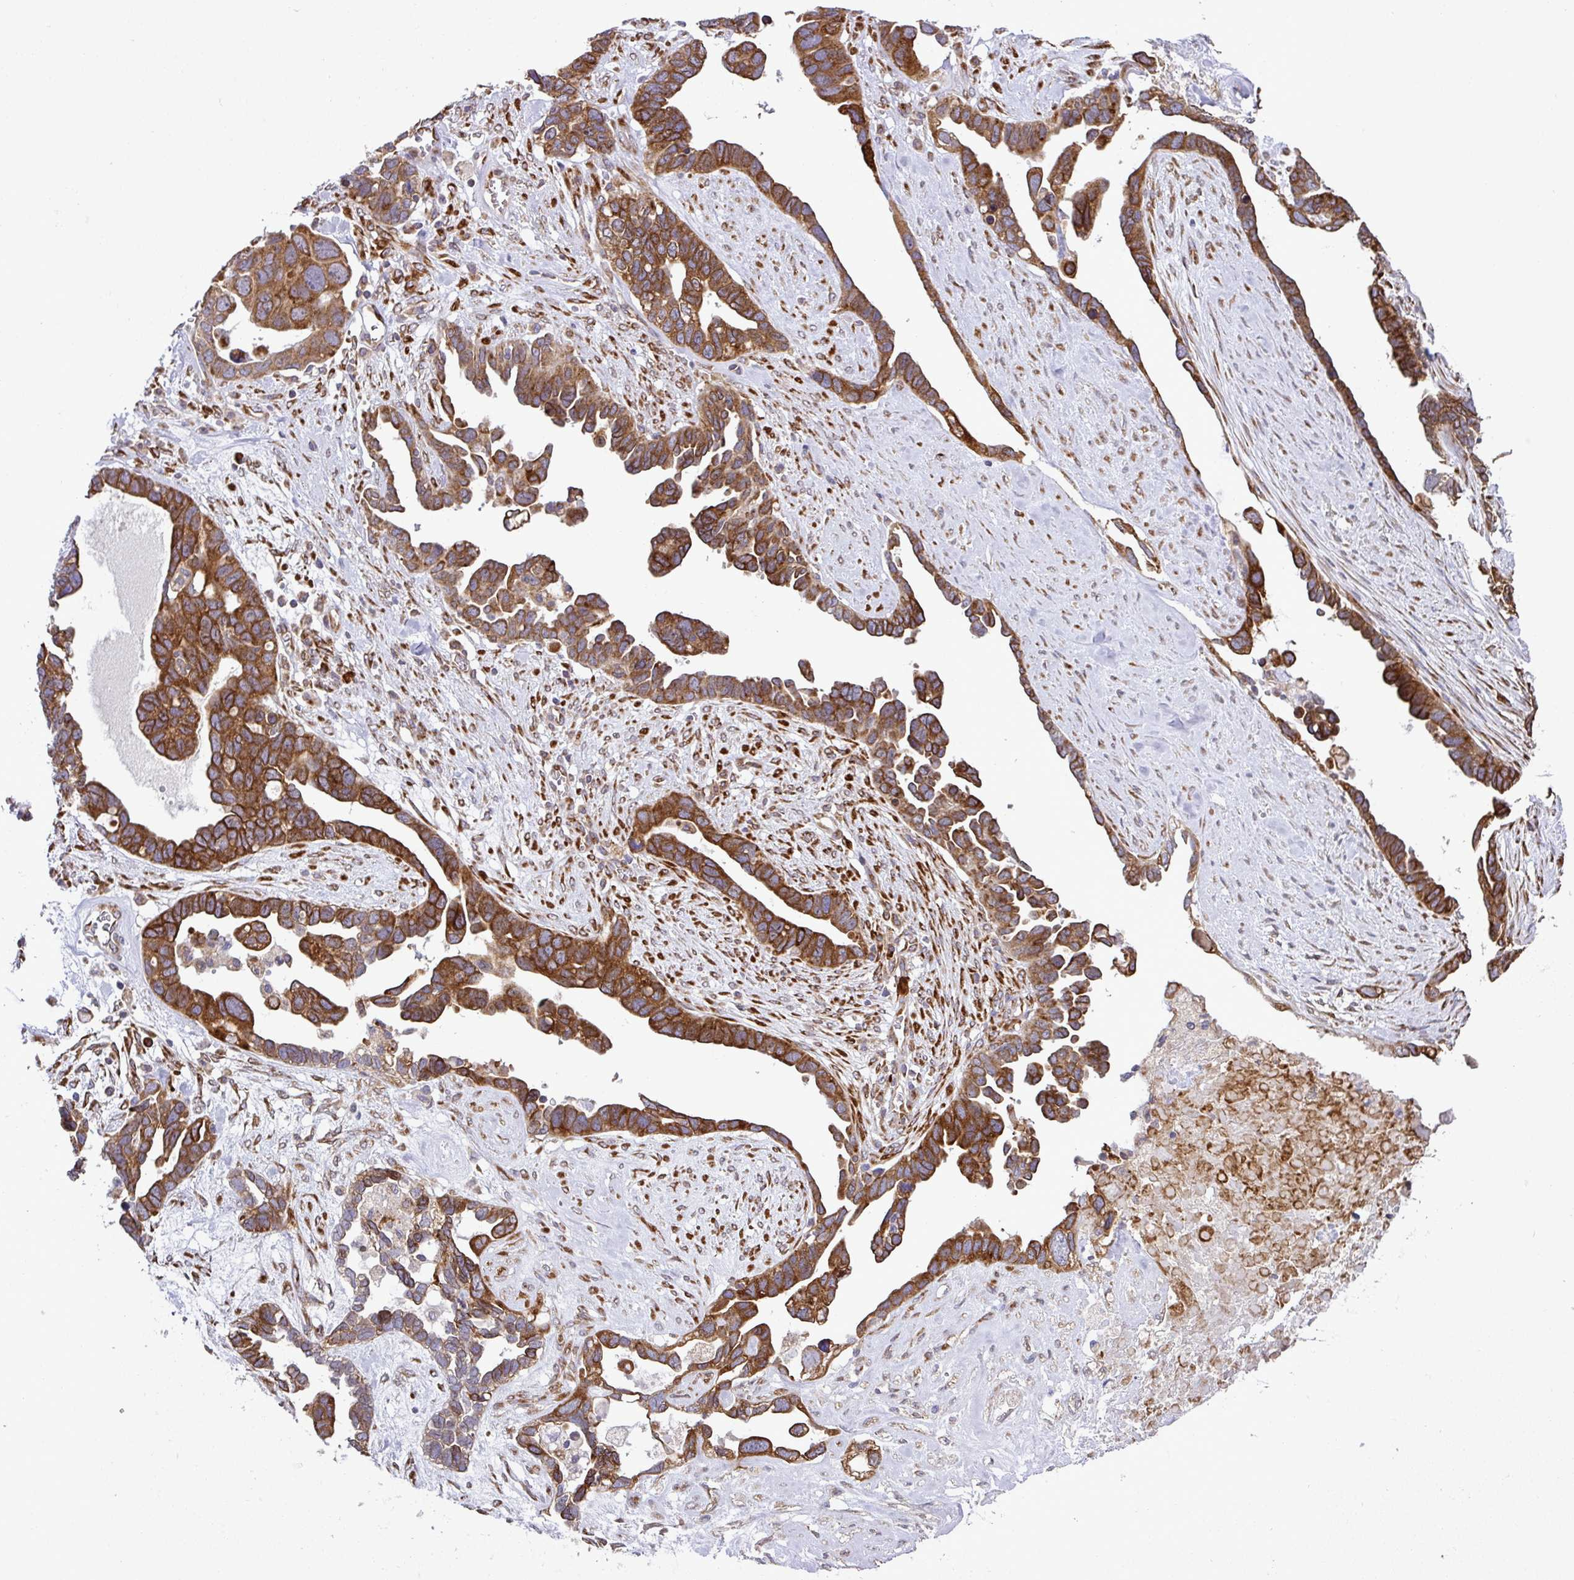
{"staining": {"intensity": "strong", "quantity": ">75%", "location": "cytoplasmic/membranous"}, "tissue": "ovarian cancer", "cell_type": "Tumor cells", "image_type": "cancer", "snomed": [{"axis": "morphology", "description": "Cystadenocarcinoma, serous, NOS"}, {"axis": "topography", "description": "Ovary"}], "caption": "The immunohistochemical stain labels strong cytoplasmic/membranous staining in tumor cells of ovarian cancer tissue. (brown staining indicates protein expression, while blue staining denotes nuclei).", "gene": "SLC39A7", "patient": {"sex": "female", "age": 54}}